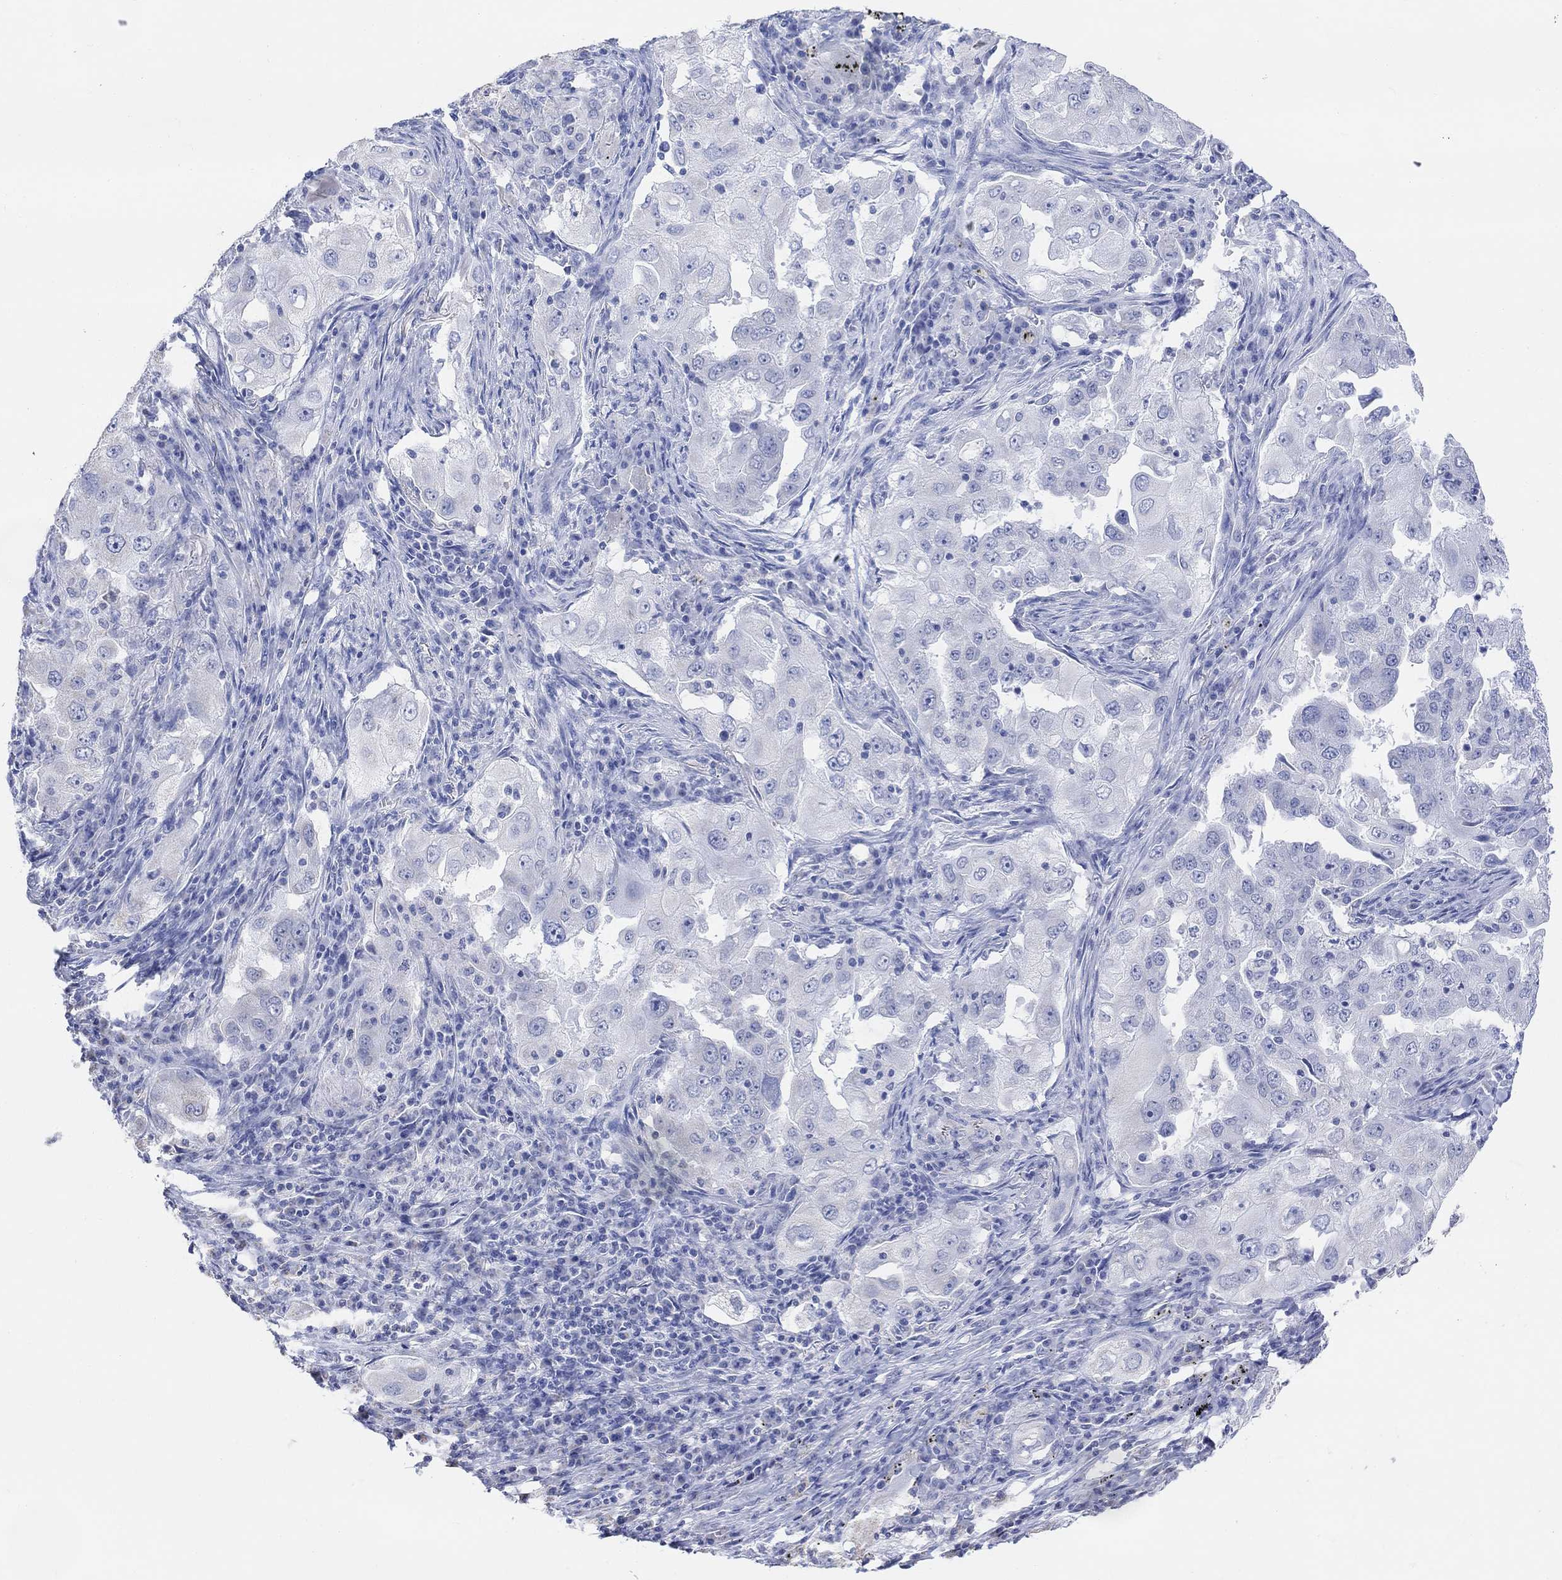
{"staining": {"intensity": "negative", "quantity": "none", "location": "none"}, "tissue": "lung cancer", "cell_type": "Tumor cells", "image_type": "cancer", "snomed": [{"axis": "morphology", "description": "Adenocarcinoma, NOS"}, {"axis": "topography", "description": "Lung"}], "caption": "This is an IHC histopathology image of human adenocarcinoma (lung). There is no staining in tumor cells.", "gene": "SYT12", "patient": {"sex": "female", "age": 61}}